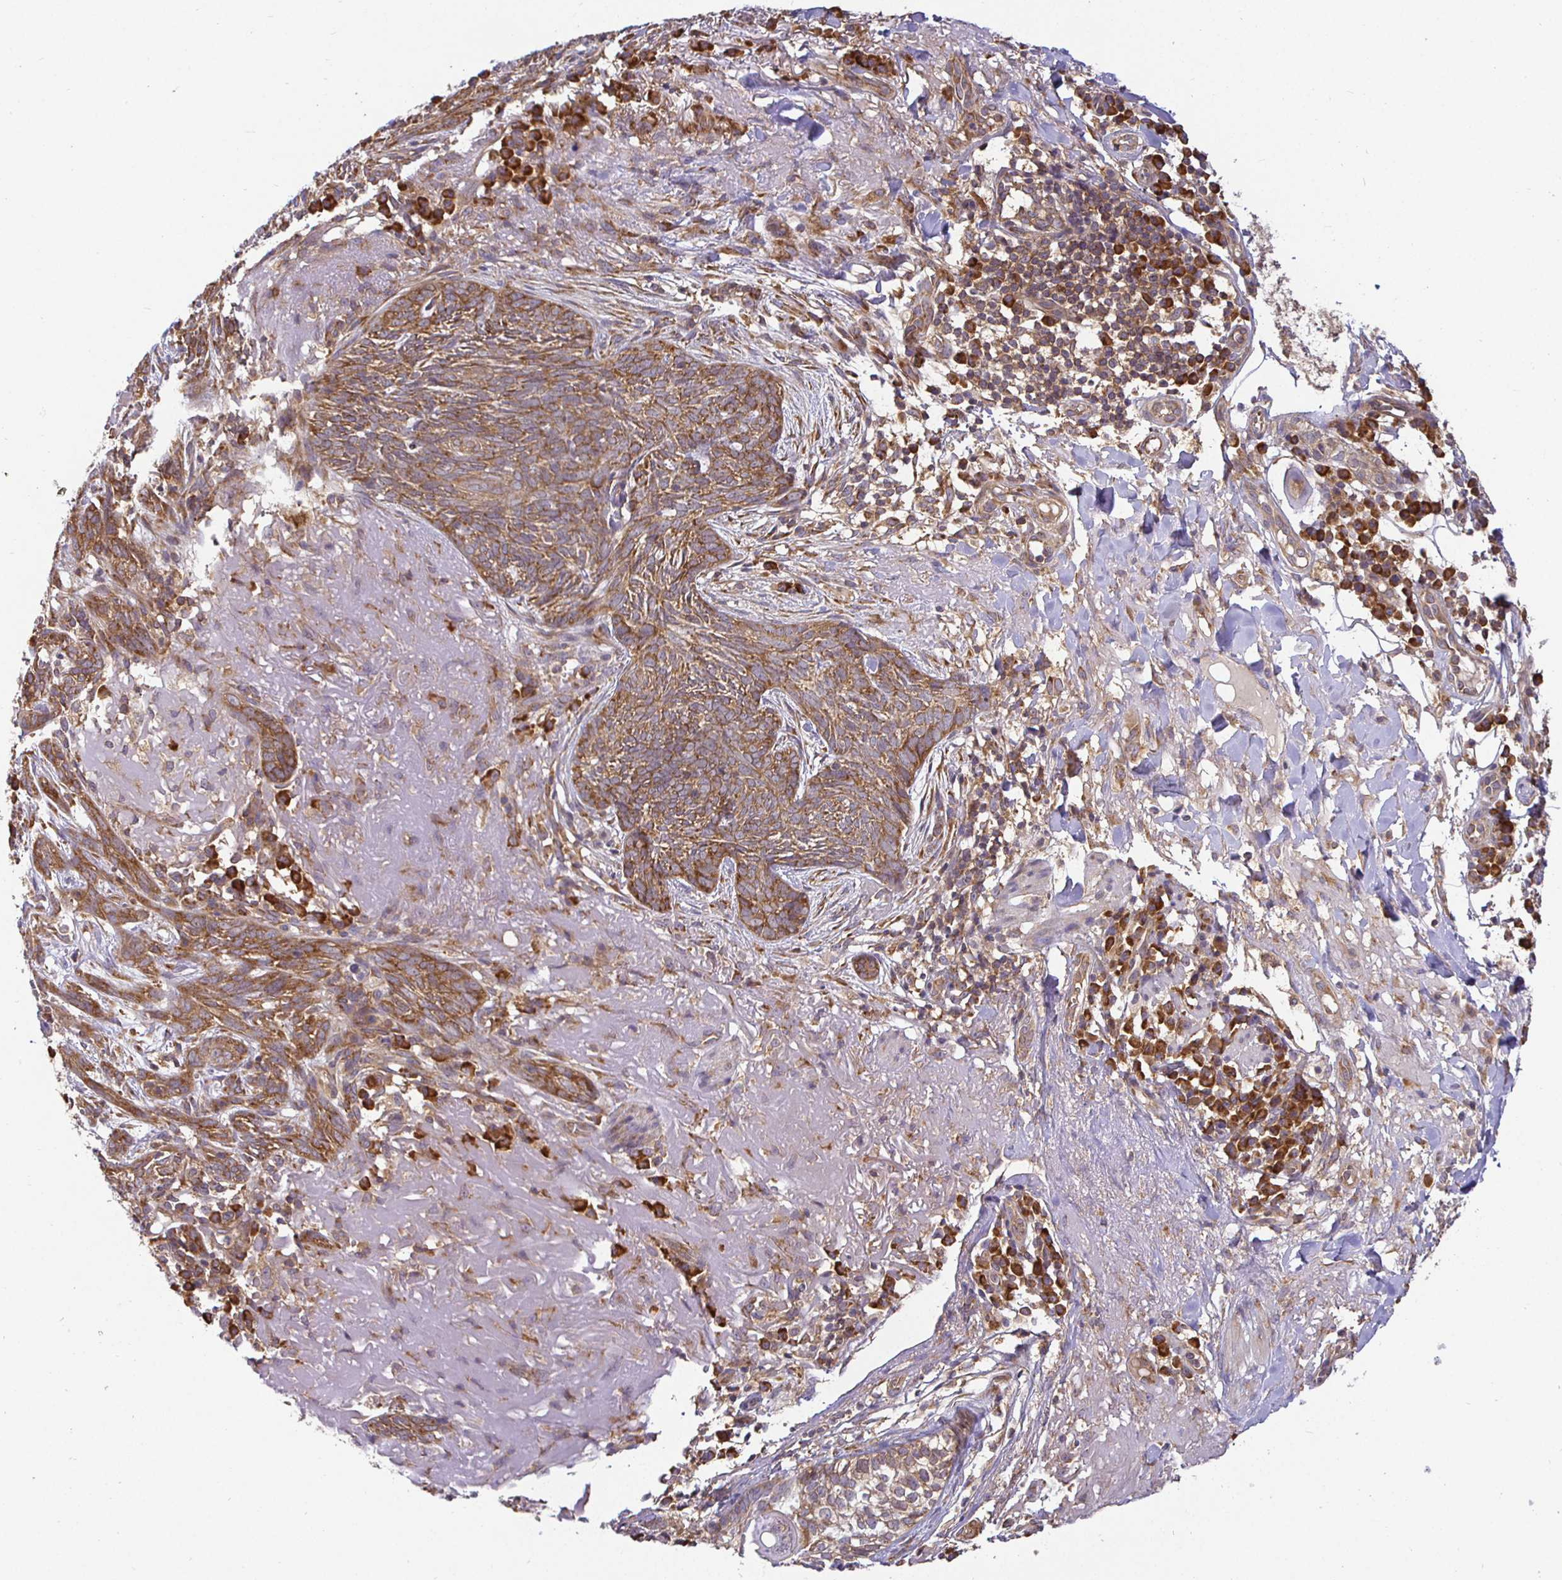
{"staining": {"intensity": "moderate", "quantity": ">75%", "location": "cytoplasmic/membranous"}, "tissue": "skin cancer", "cell_type": "Tumor cells", "image_type": "cancer", "snomed": [{"axis": "morphology", "description": "Basal cell carcinoma"}, {"axis": "topography", "description": "Skin"}], "caption": "This micrograph displays immunohistochemistry (IHC) staining of skin basal cell carcinoma, with medium moderate cytoplasmic/membranous expression in approximately >75% of tumor cells.", "gene": "IRAK1", "patient": {"sex": "female", "age": 93}}